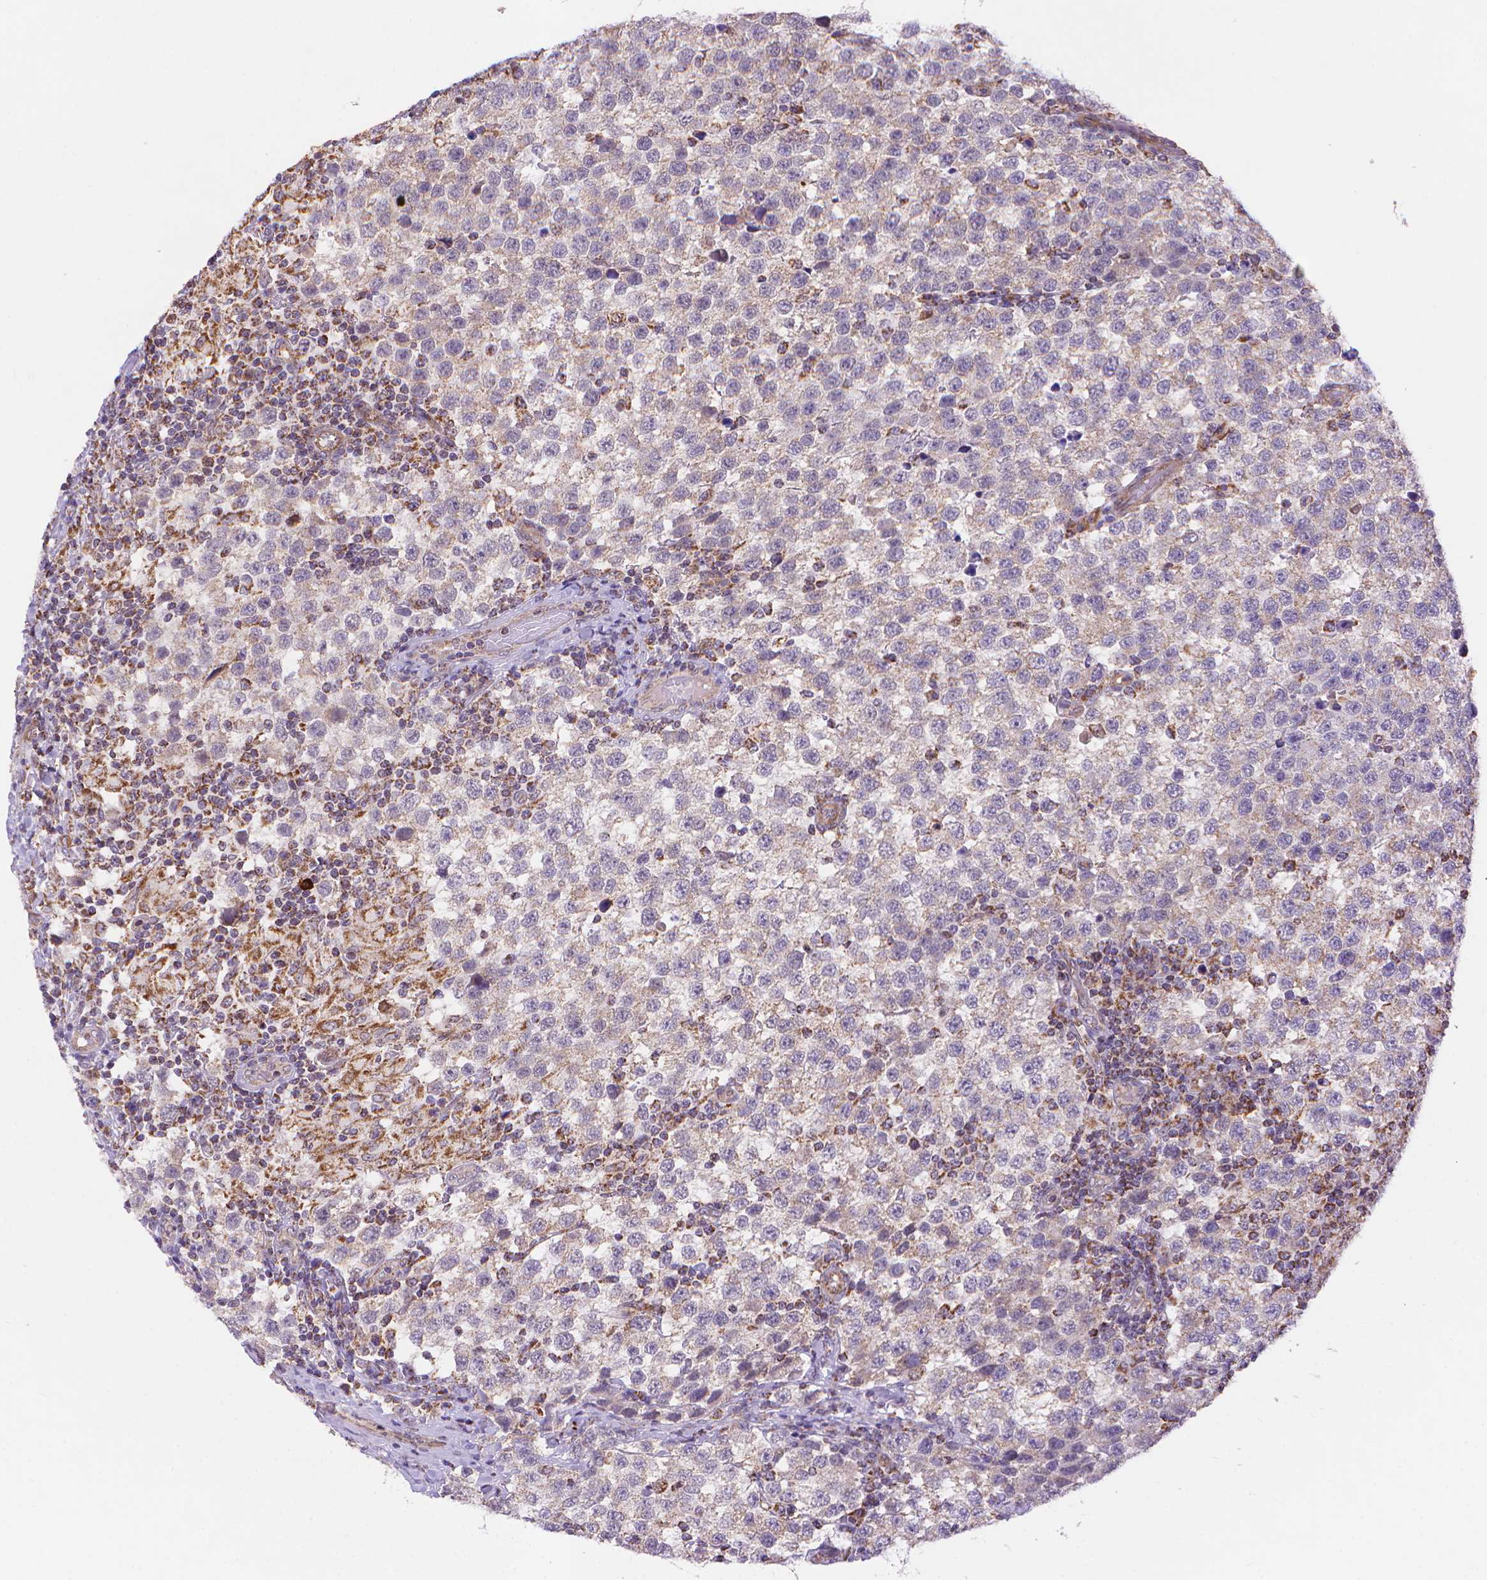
{"staining": {"intensity": "weak", "quantity": "<25%", "location": "cytoplasmic/membranous"}, "tissue": "testis cancer", "cell_type": "Tumor cells", "image_type": "cancer", "snomed": [{"axis": "morphology", "description": "Seminoma, NOS"}, {"axis": "topography", "description": "Testis"}], "caption": "The photomicrograph exhibits no staining of tumor cells in testis cancer.", "gene": "CYYR1", "patient": {"sex": "male", "age": 34}}